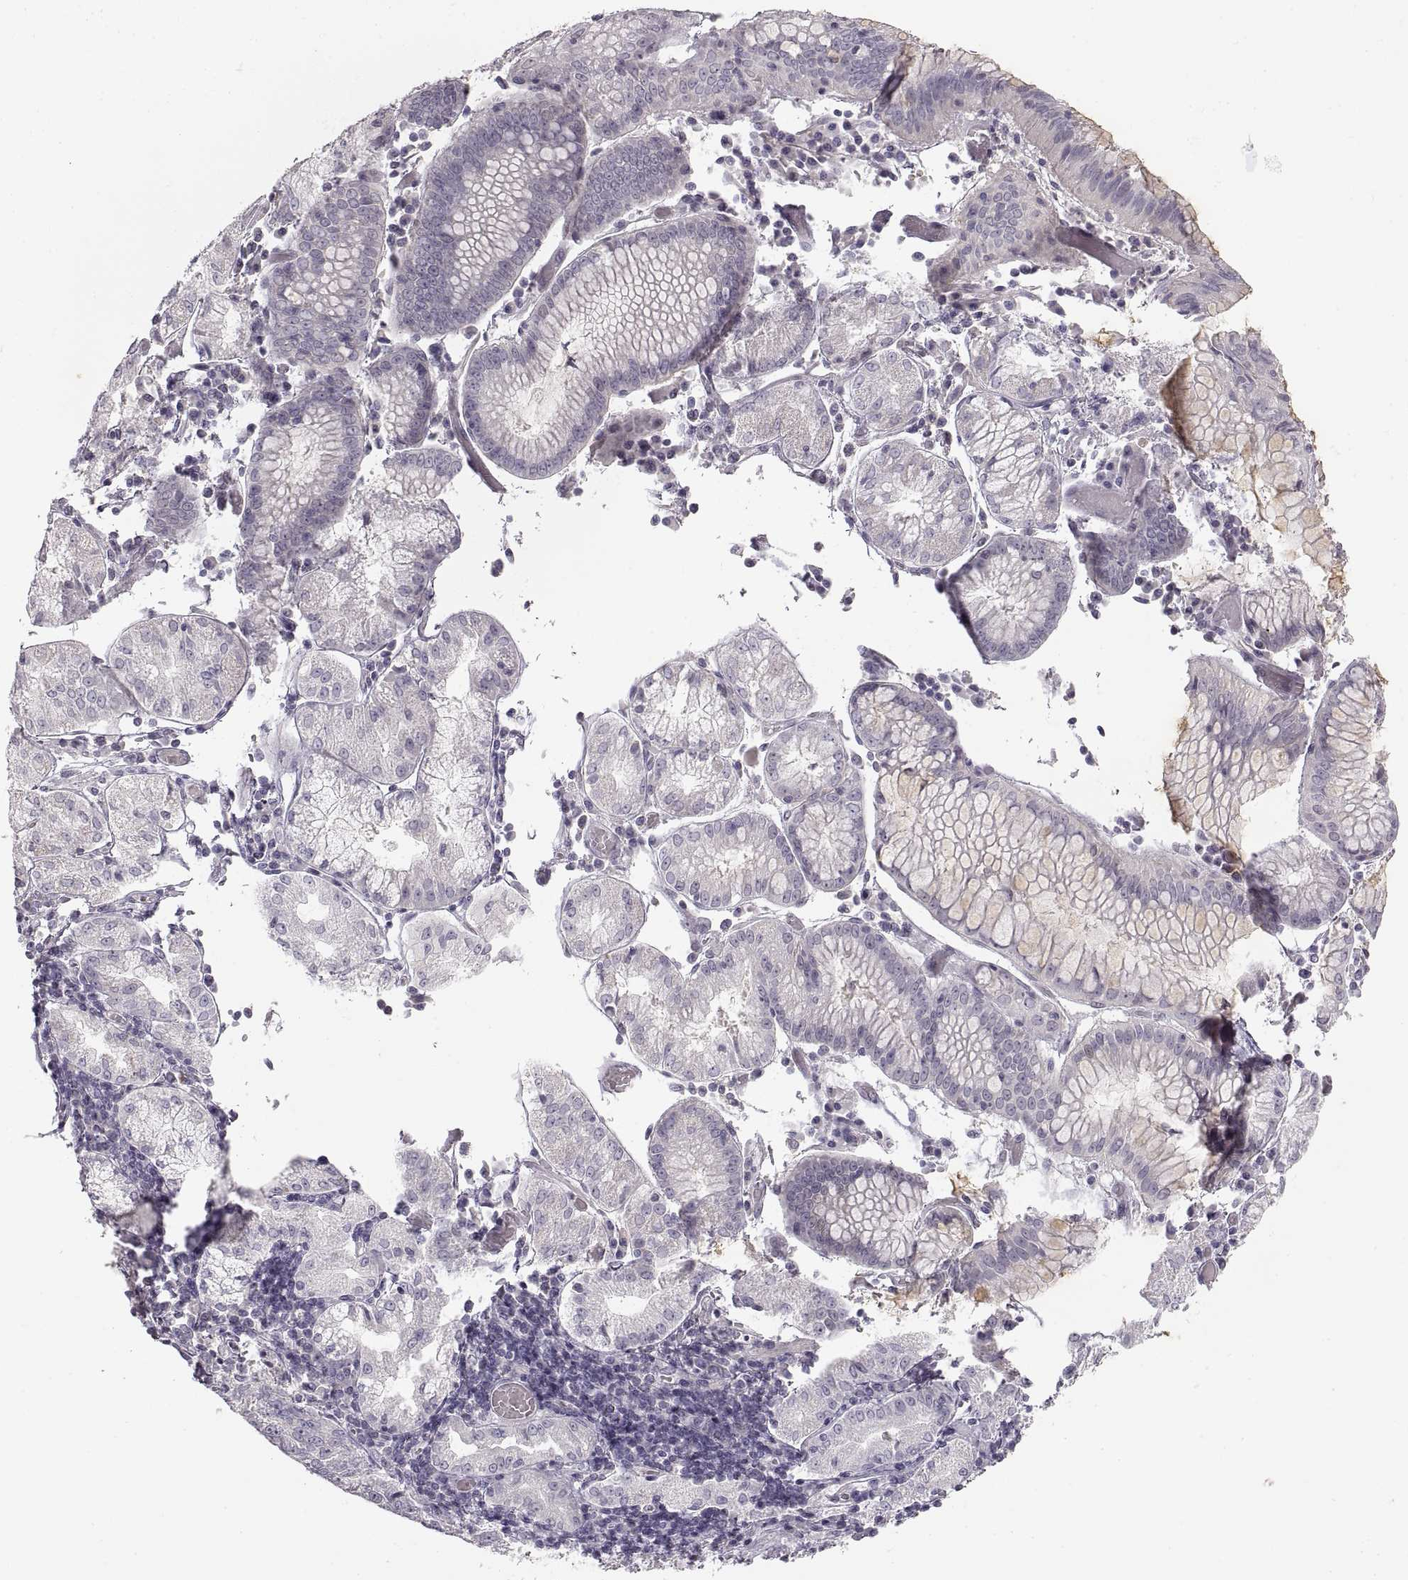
{"staining": {"intensity": "negative", "quantity": "none", "location": "none"}, "tissue": "stomach cancer", "cell_type": "Tumor cells", "image_type": "cancer", "snomed": [{"axis": "morphology", "description": "Adenocarcinoma, NOS"}, {"axis": "topography", "description": "Stomach"}], "caption": "Image shows no significant protein positivity in tumor cells of stomach cancer.", "gene": "PCSK2", "patient": {"sex": "male", "age": 93}}